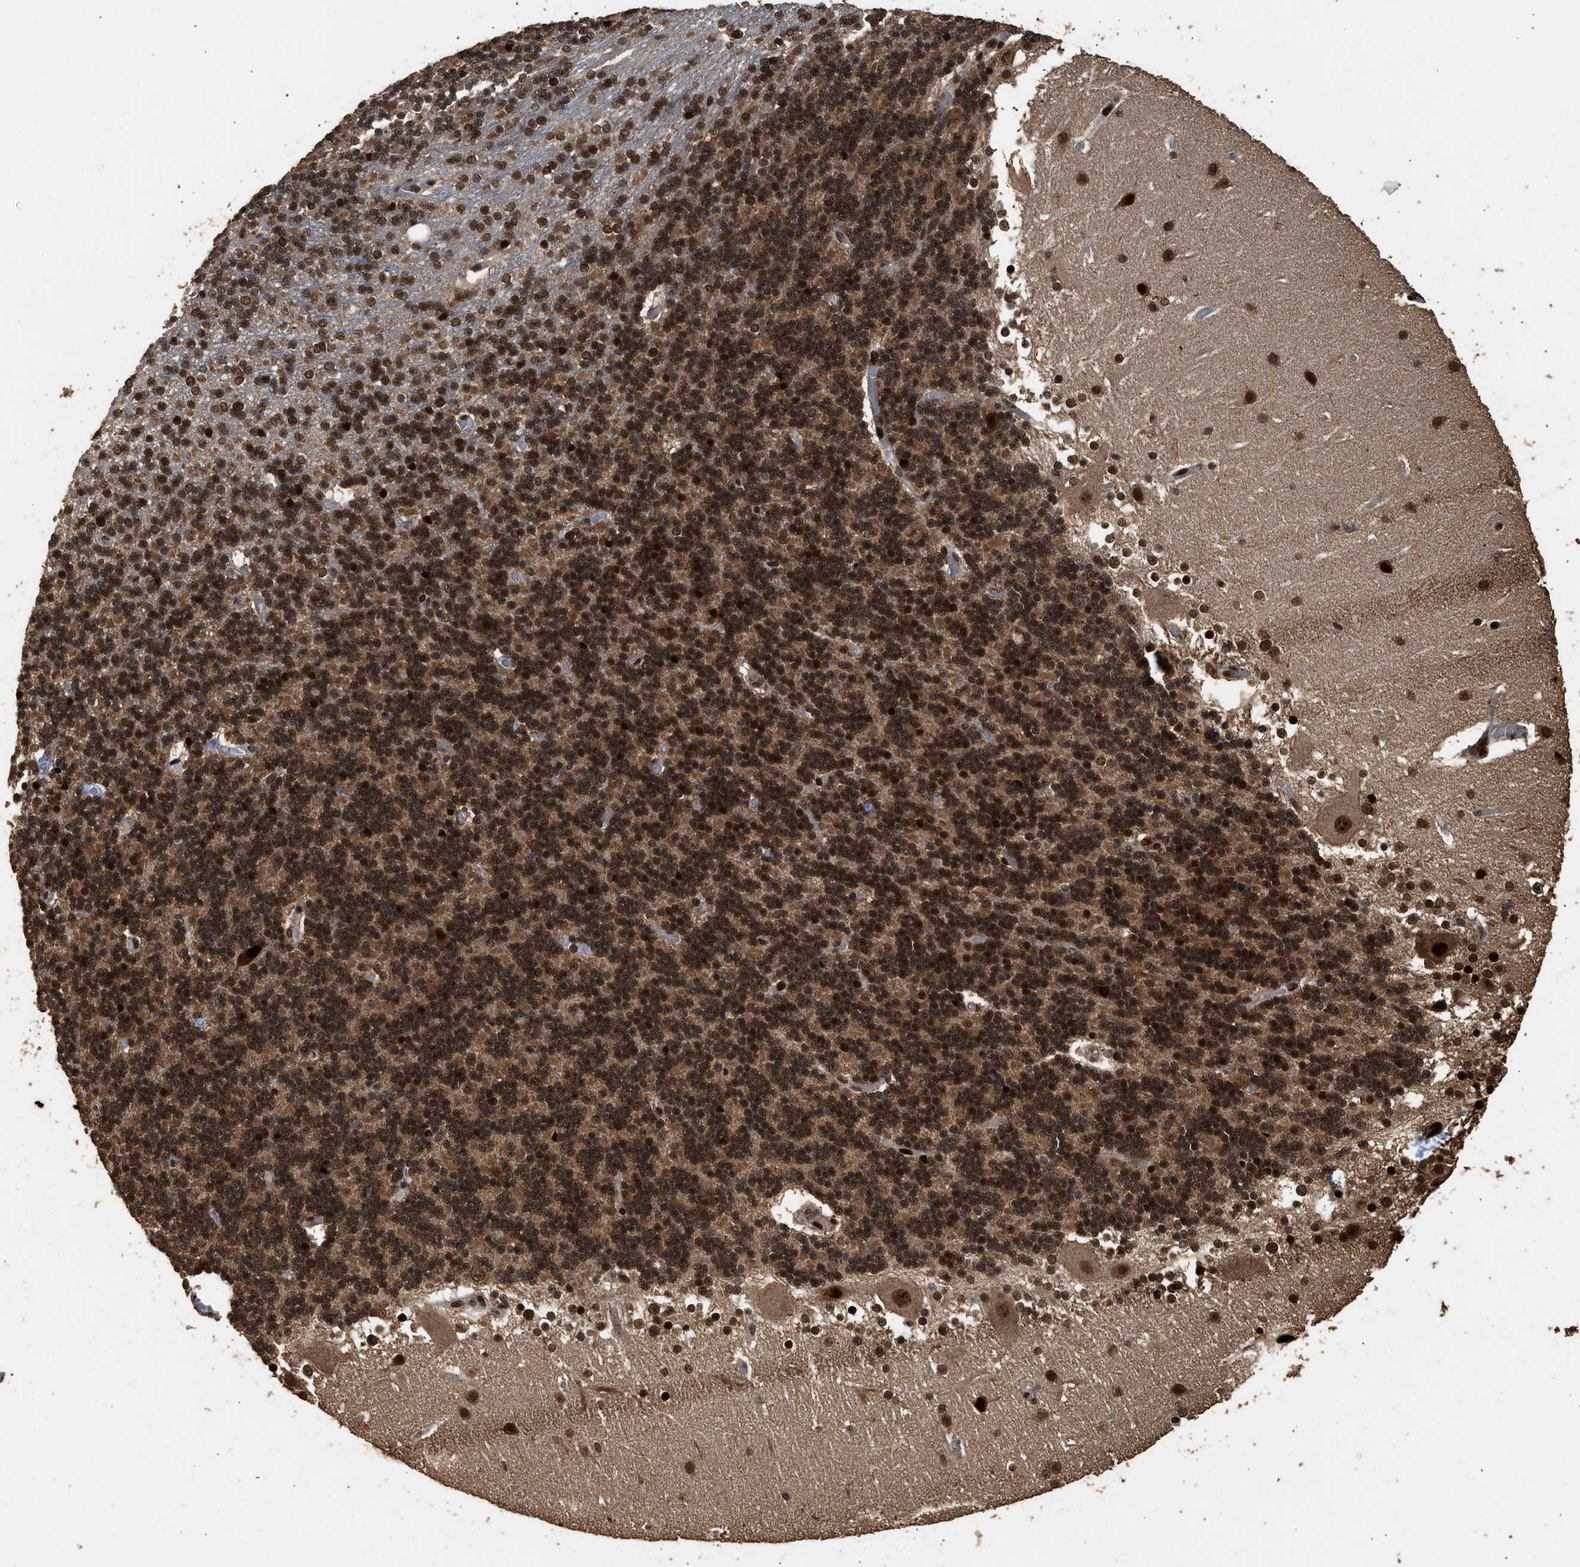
{"staining": {"intensity": "moderate", "quantity": ">75%", "location": "cytoplasmic/membranous,nuclear"}, "tissue": "cerebellum", "cell_type": "Cells in granular layer", "image_type": "normal", "snomed": [{"axis": "morphology", "description": "Normal tissue, NOS"}, {"axis": "topography", "description": "Cerebellum"}], "caption": "An immunohistochemistry (IHC) photomicrograph of benign tissue is shown. Protein staining in brown shows moderate cytoplasmic/membranous,nuclear positivity in cerebellum within cells in granular layer.", "gene": "PPP4R3B", "patient": {"sex": "female", "age": 19}}